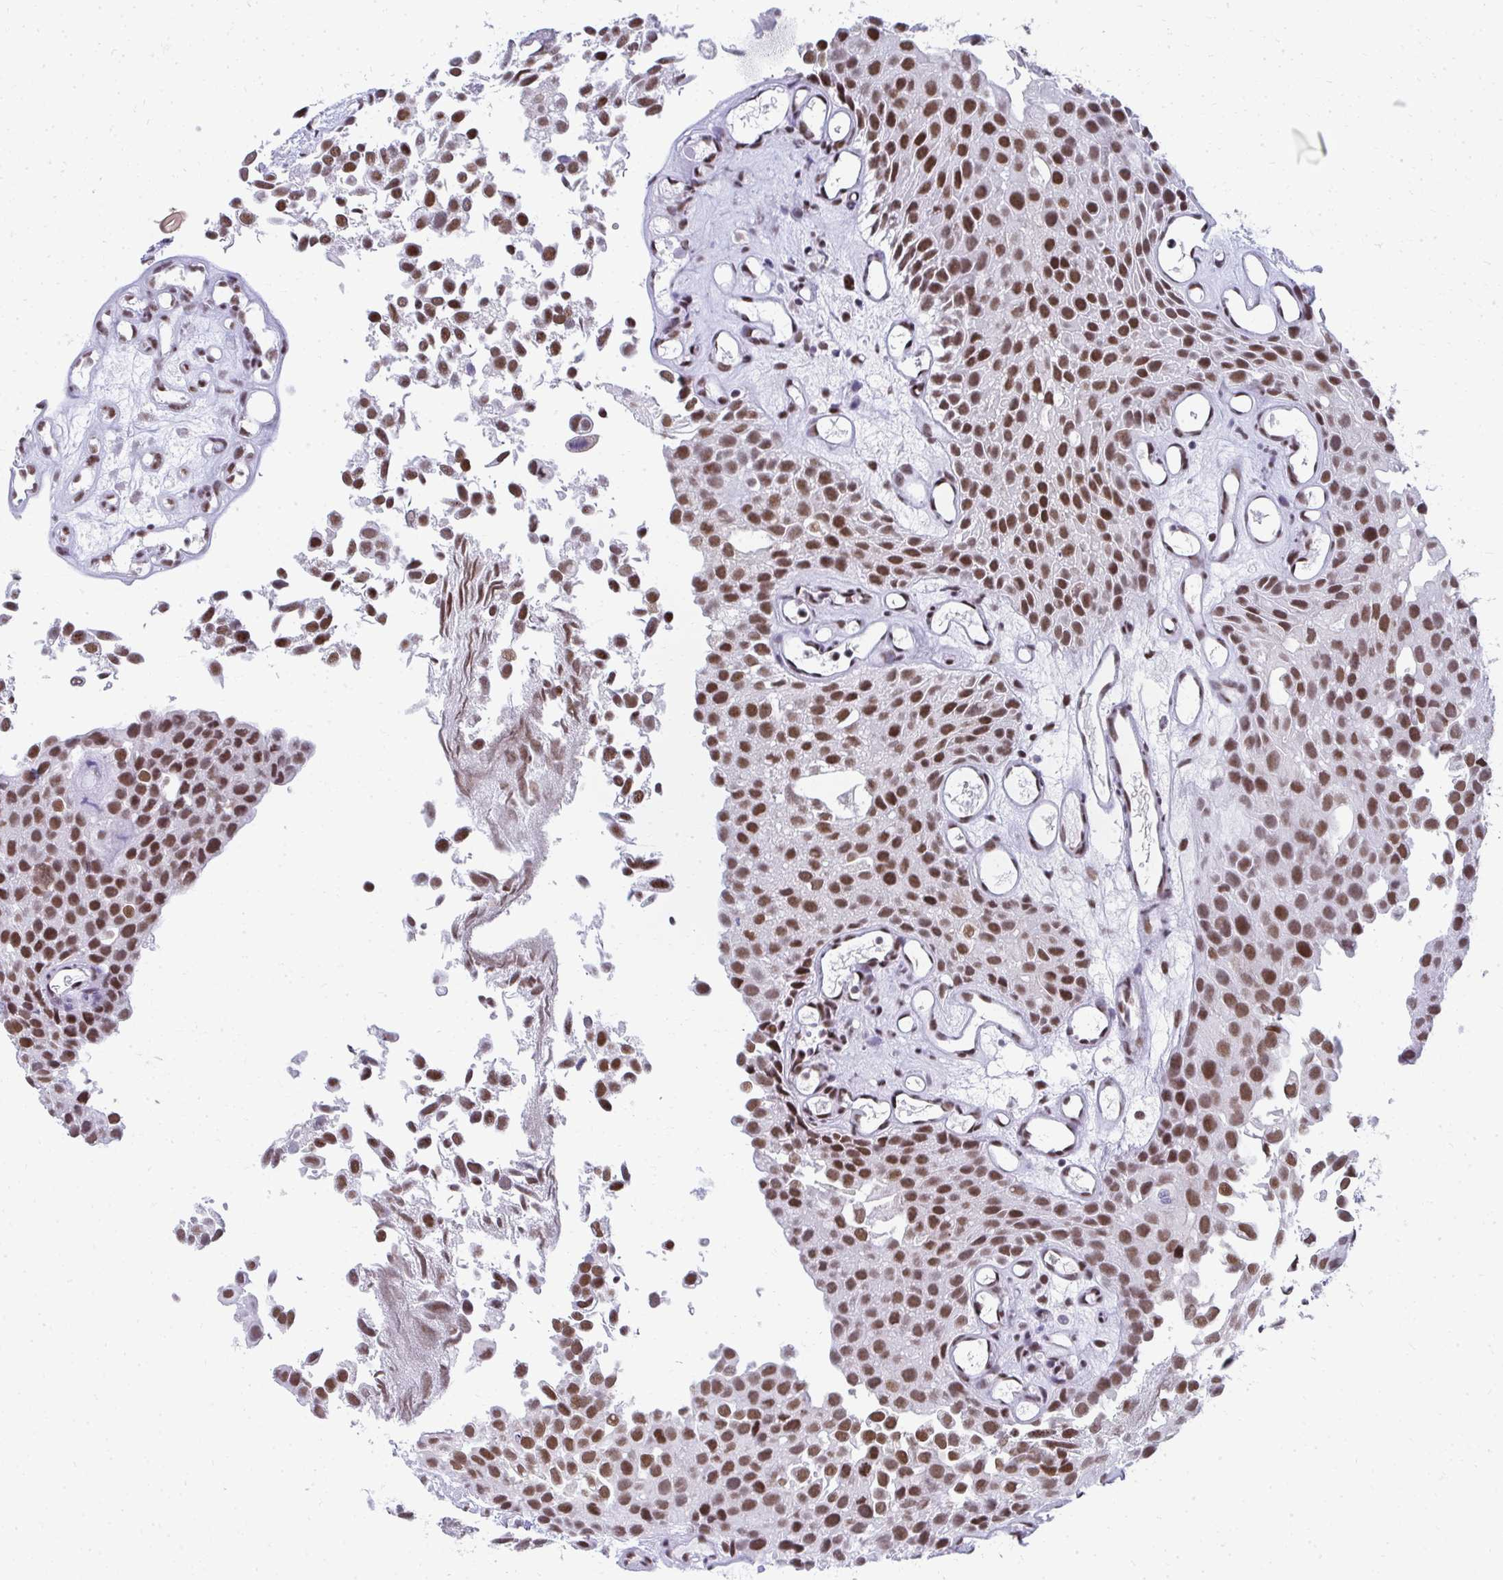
{"staining": {"intensity": "strong", "quantity": ">75%", "location": "nuclear"}, "tissue": "urothelial cancer", "cell_type": "Tumor cells", "image_type": "cancer", "snomed": [{"axis": "morphology", "description": "Urothelial carcinoma, Low grade"}, {"axis": "topography", "description": "Urinary bladder"}], "caption": "Human low-grade urothelial carcinoma stained for a protein (brown) displays strong nuclear positive expression in about >75% of tumor cells.", "gene": "CREBBP", "patient": {"sex": "male", "age": 88}}